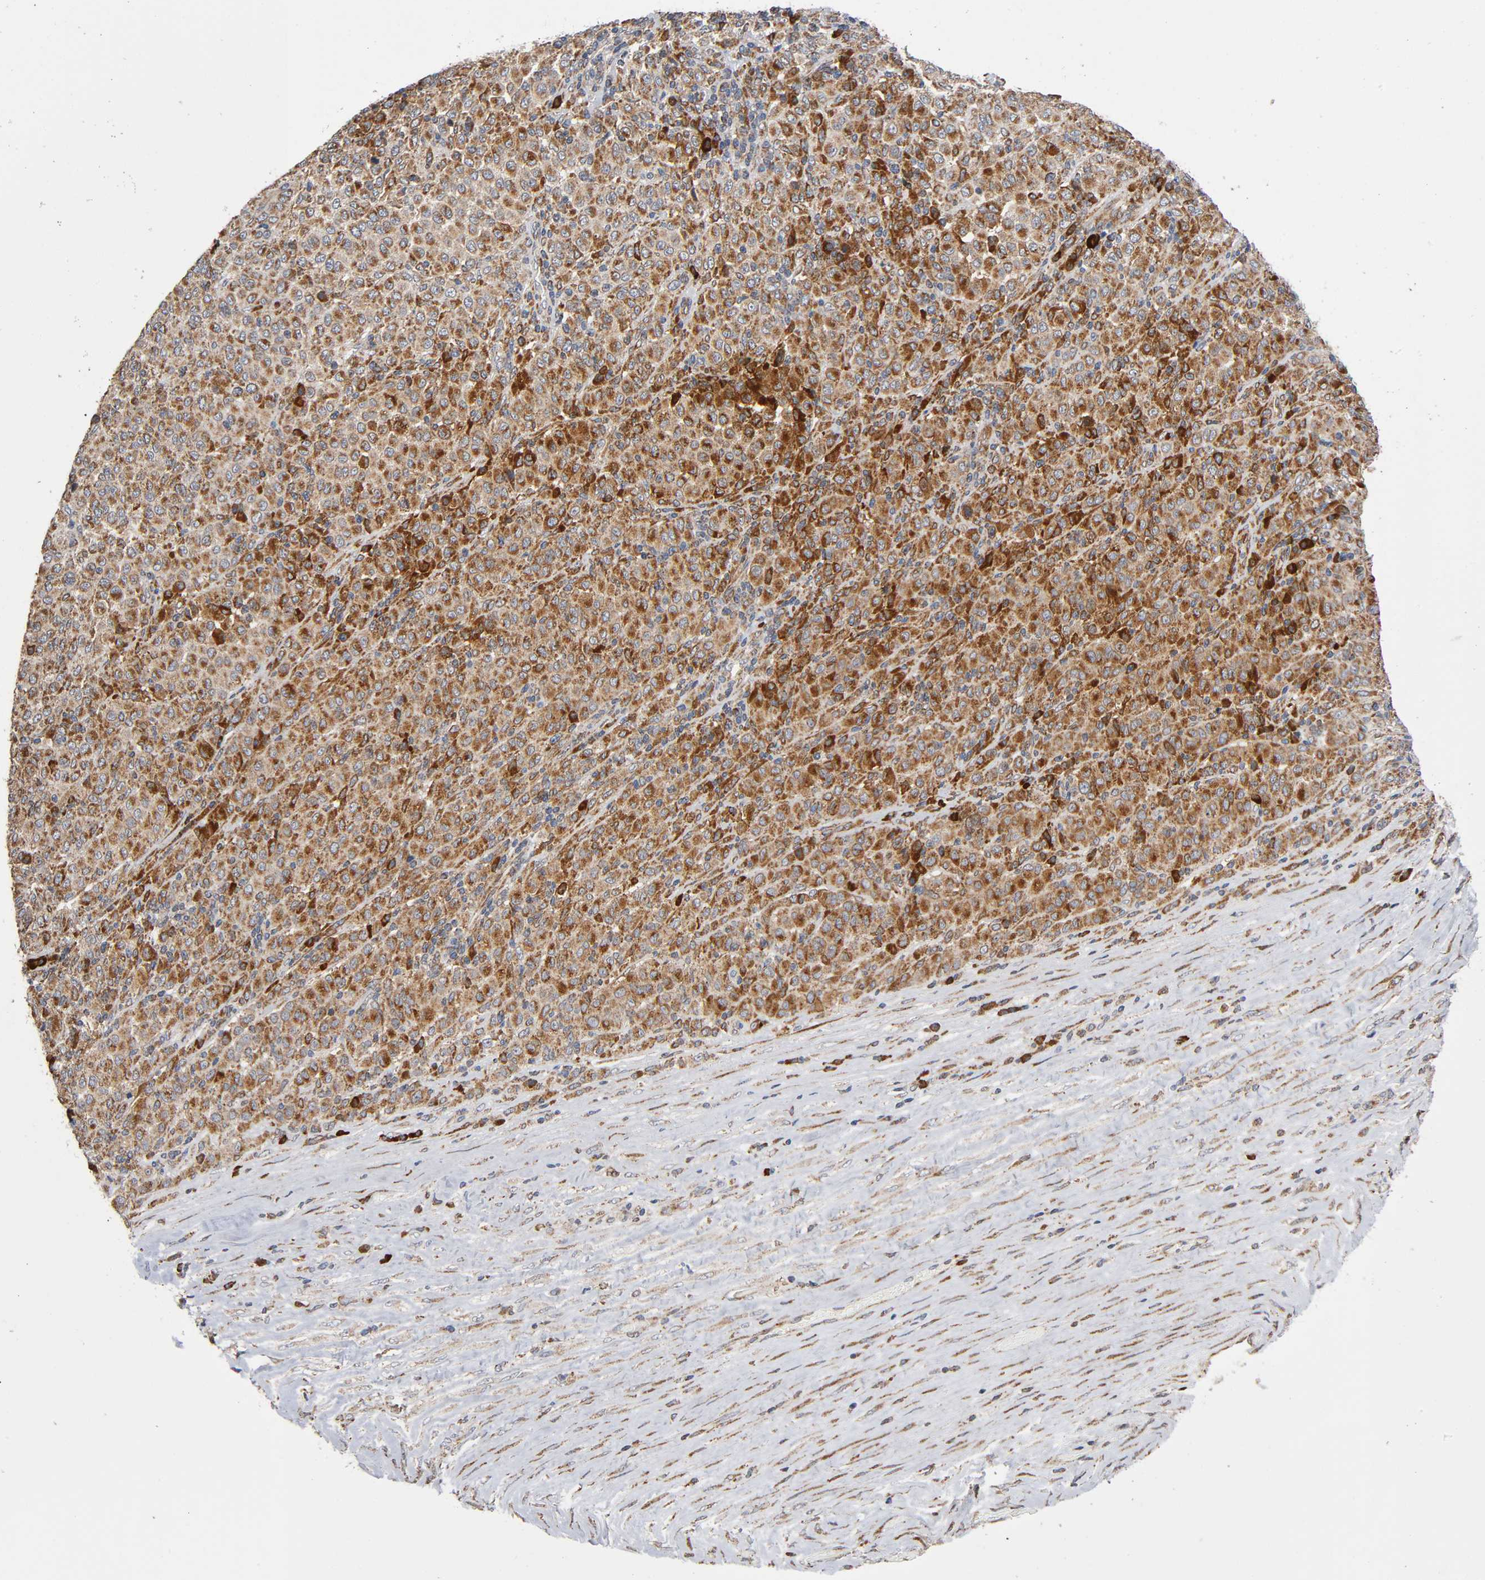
{"staining": {"intensity": "strong", "quantity": "25%-75%", "location": "cytoplasmic/membranous"}, "tissue": "melanoma", "cell_type": "Tumor cells", "image_type": "cancer", "snomed": [{"axis": "morphology", "description": "Malignant melanoma, Metastatic site"}, {"axis": "topography", "description": "Pancreas"}], "caption": "Strong cytoplasmic/membranous protein expression is present in approximately 25%-75% of tumor cells in malignant melanoma (metastatic site).", "gene": "MAP3K1", "patient": {"sex": "female", "age": 30}}